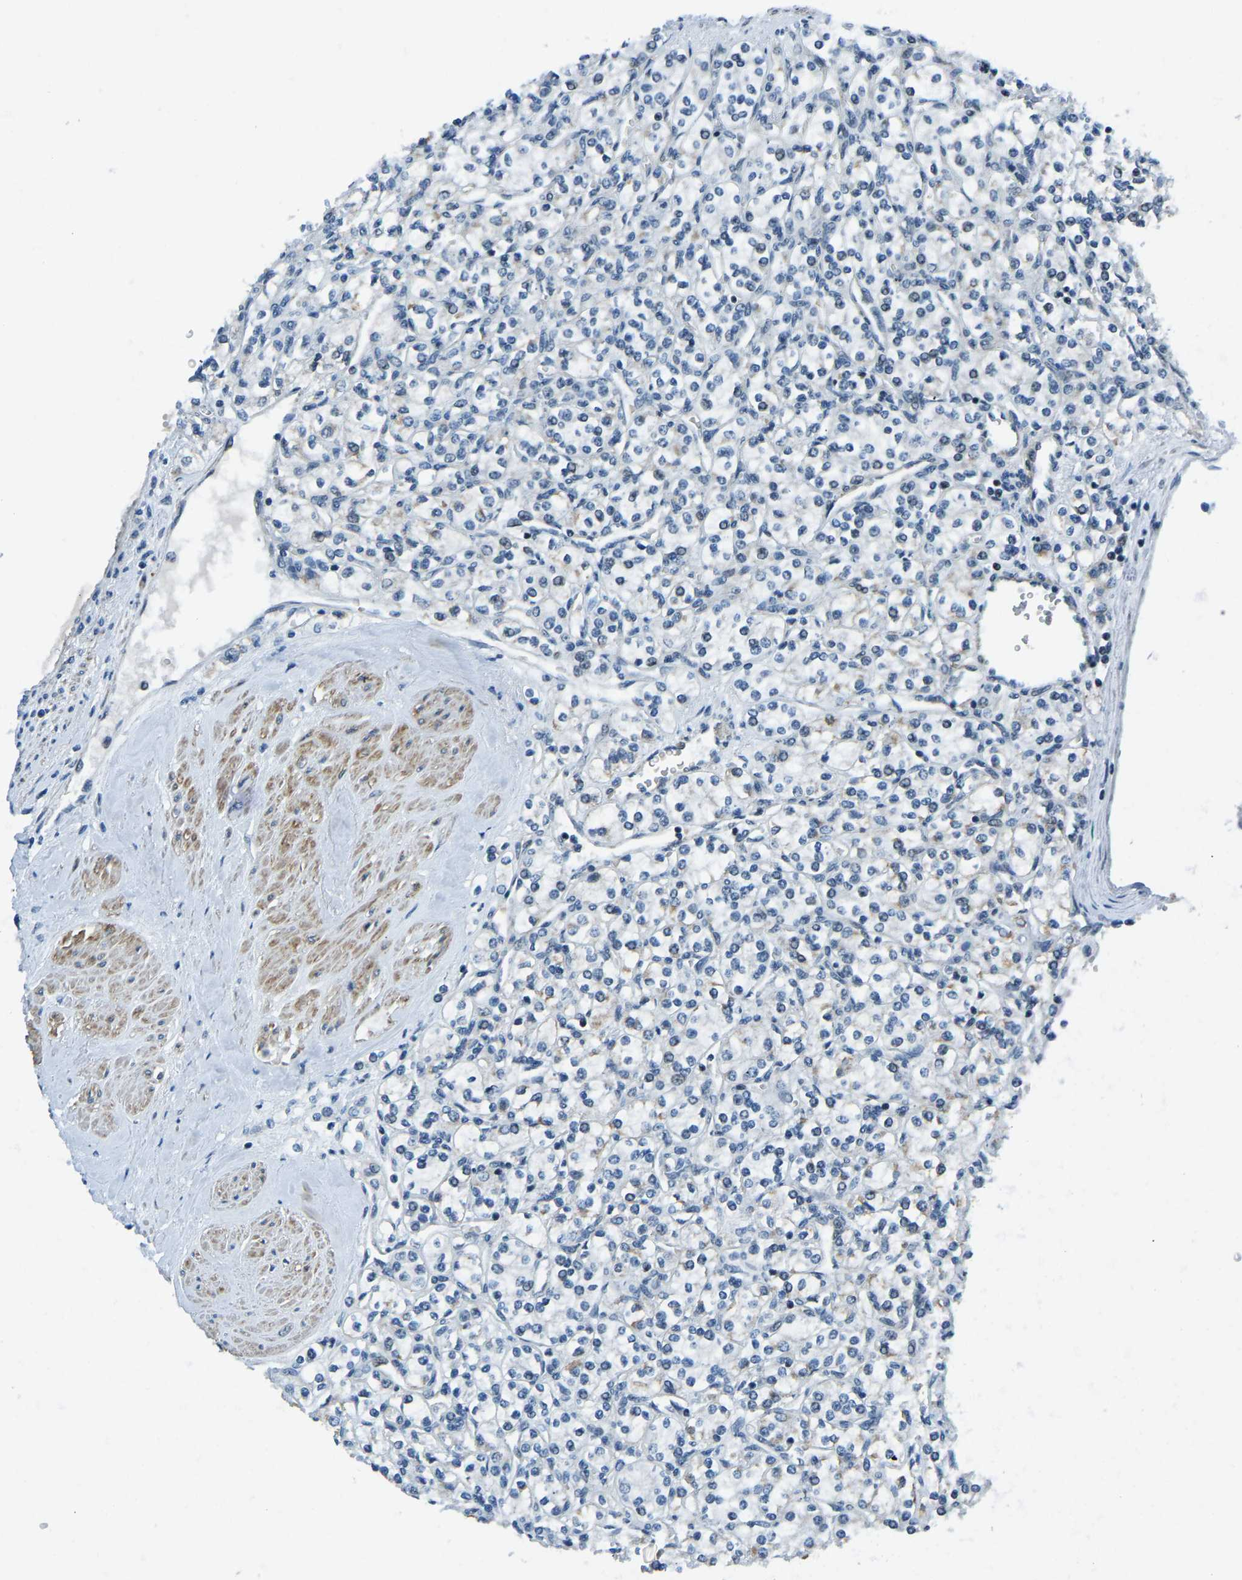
{"staining": {"intensity": "negative", "quantity": "none", "location": "none"}, "tissue": "renal cancer", "cell_type": "Tumor cells", "image_type": "cancer", "snomed": [{"axis": "morphology", "description": "Adenocarcinoma, NOS"}, {"axis": "topography", "description": "Kidney"}], "caption": "Tumor cells are negative for brown protein staining in renal cancer. (DAB IHC visualized using brightfield microscopy, high magnification).", "gene": "PRCC", "patient": {"sex": "male", "age": 77}}